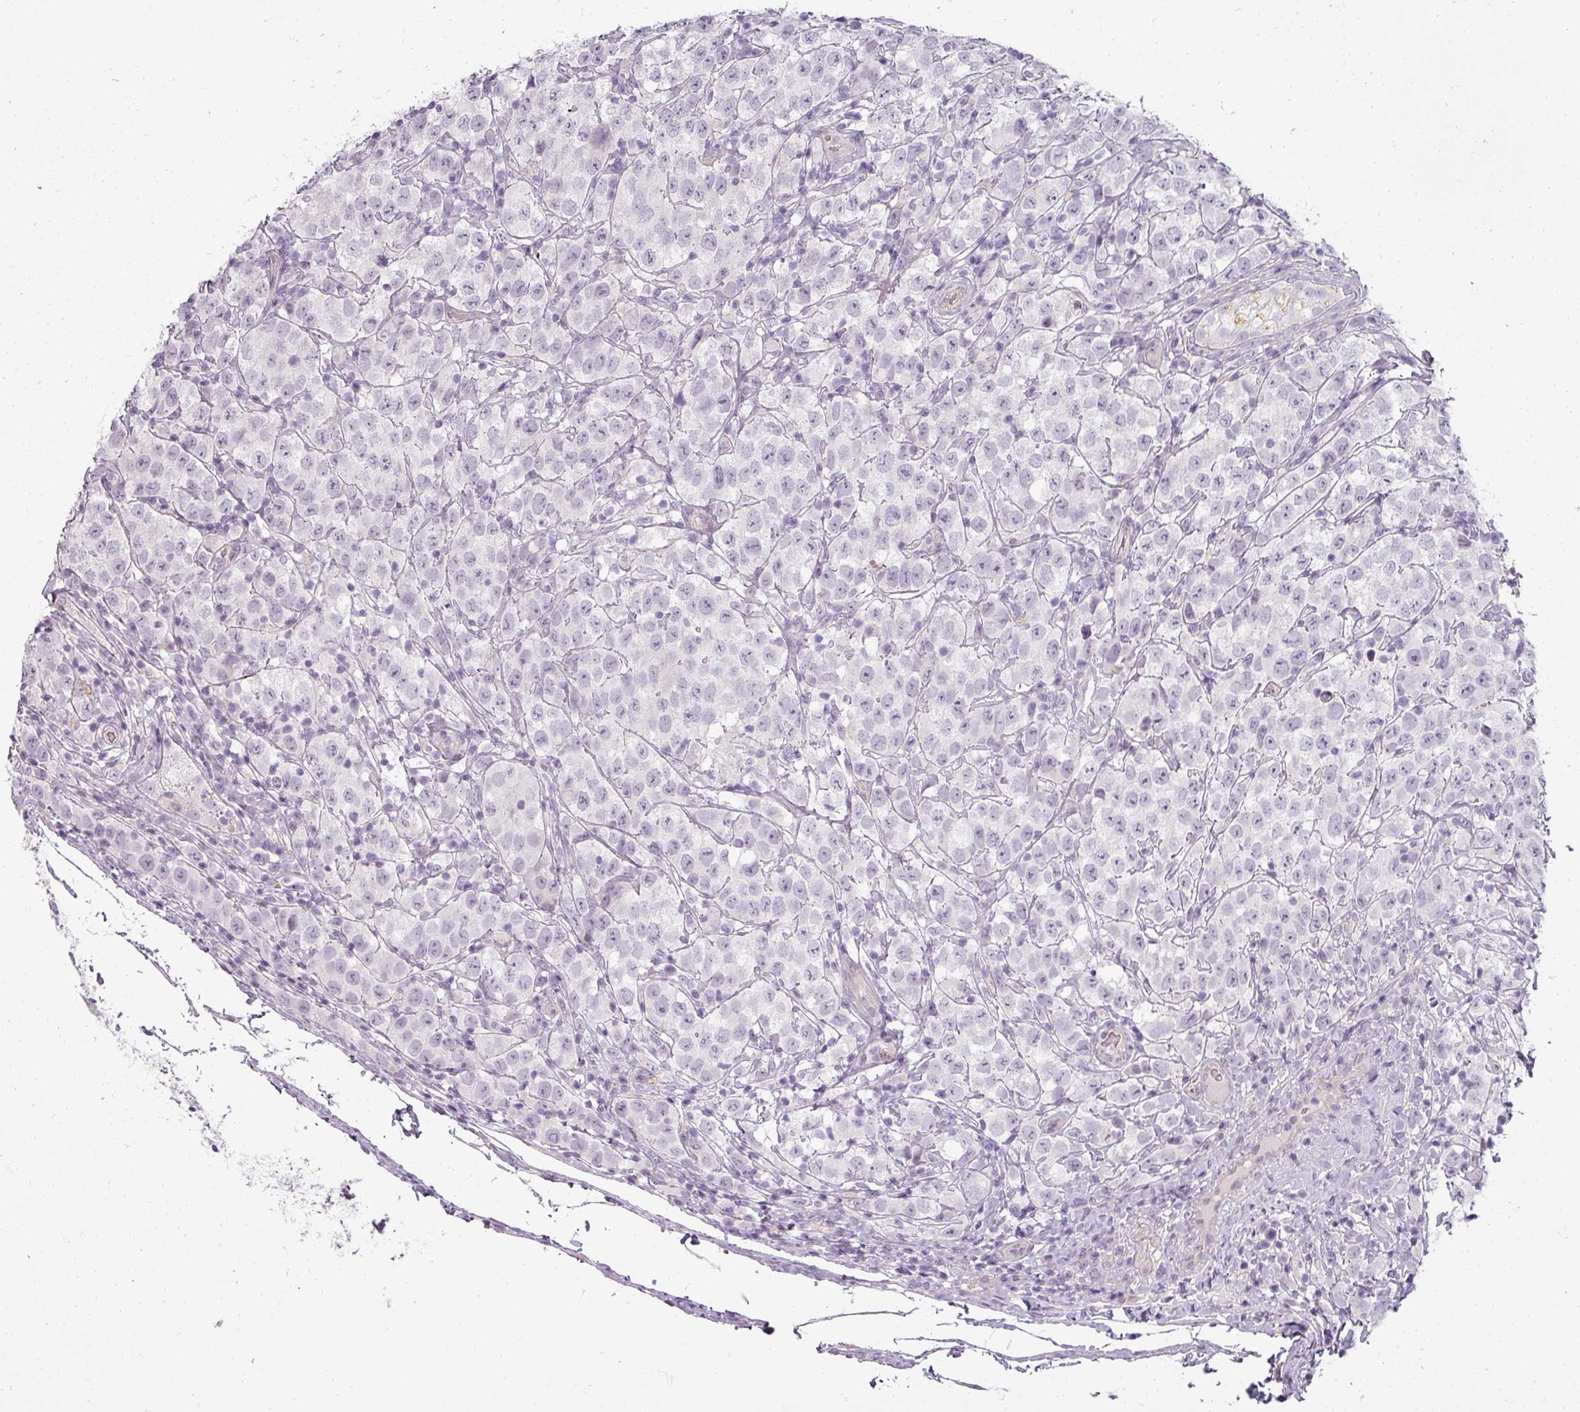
{"staining": {"intensity": "negative", "quantity": "none", "location": "none"}, "tissue": "testis cancer", "cell_type": "Tumor cells", "image_type": "cancer", "snomed": [{"axis": "morphology", "description": "Seminoma, NOS"}, {"axis": "morphology", "description": "Carcinoma, Embryonal, NOS"}, {"axis": "topography", "description": "Testis"}], "caption": "DAB (3,3'-diaminobenzidine) immunohistochemical staining of testis cancer (seminoma) exhibits no significant expression in tumor cells.", "gene": "ASB1", "patient": {"sex": "male", "age": 41}}